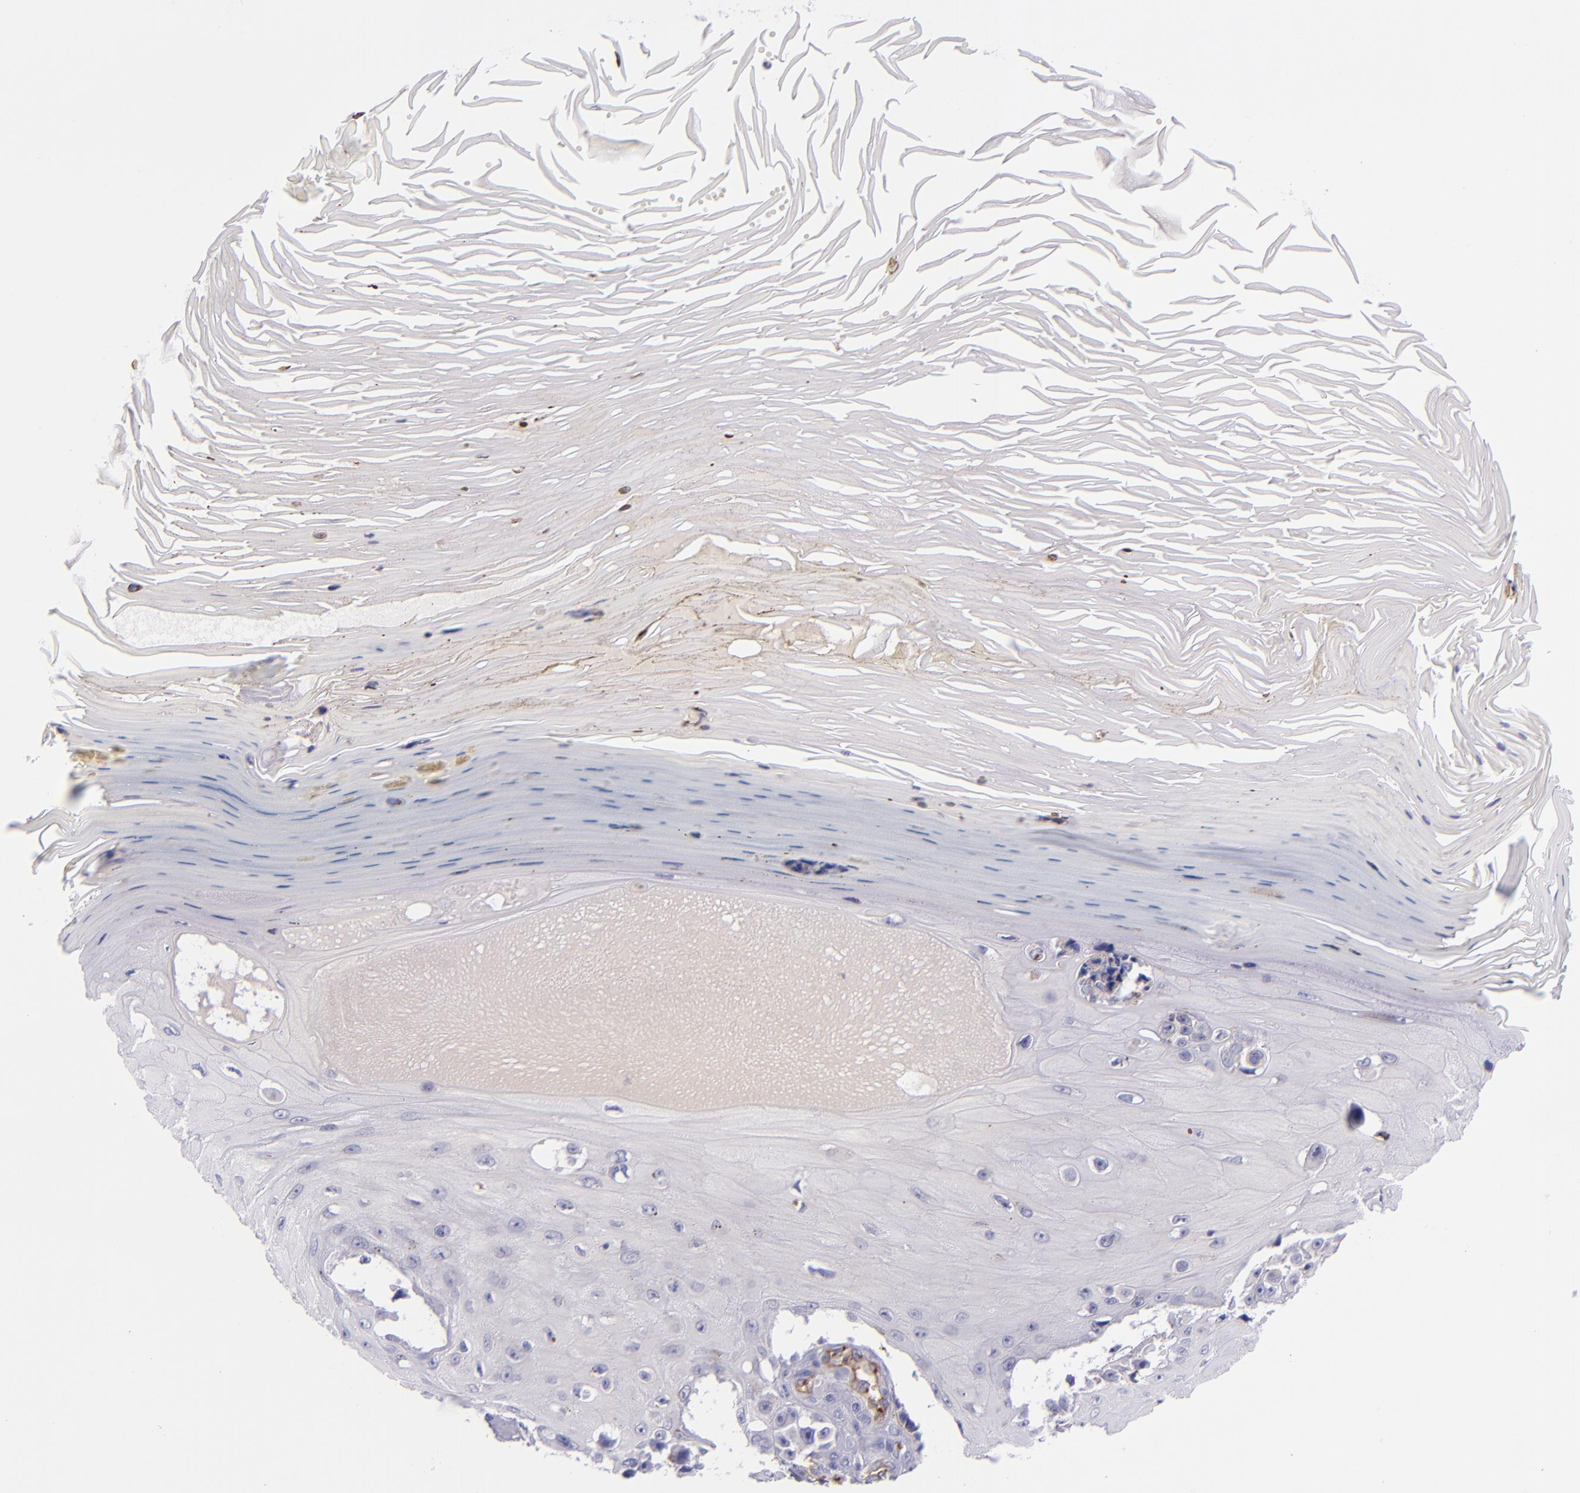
{"staining": {"intensity": "negative", "quantity": "none", "location": "none"}, "tissue": "melanoma", "cell_type": "Tumor cells", "image_type": "cancer", "snomed": [{"axis": "morphology", "description": "Malignant melanoma, NOS"}, {"axis": "topography", "description": "Skin"}], "caption": "There is no significant positivity in tumor cells of malignant melanoma.", "gene": "NOS3", "patient": {"sex": "female", "age": 82}}